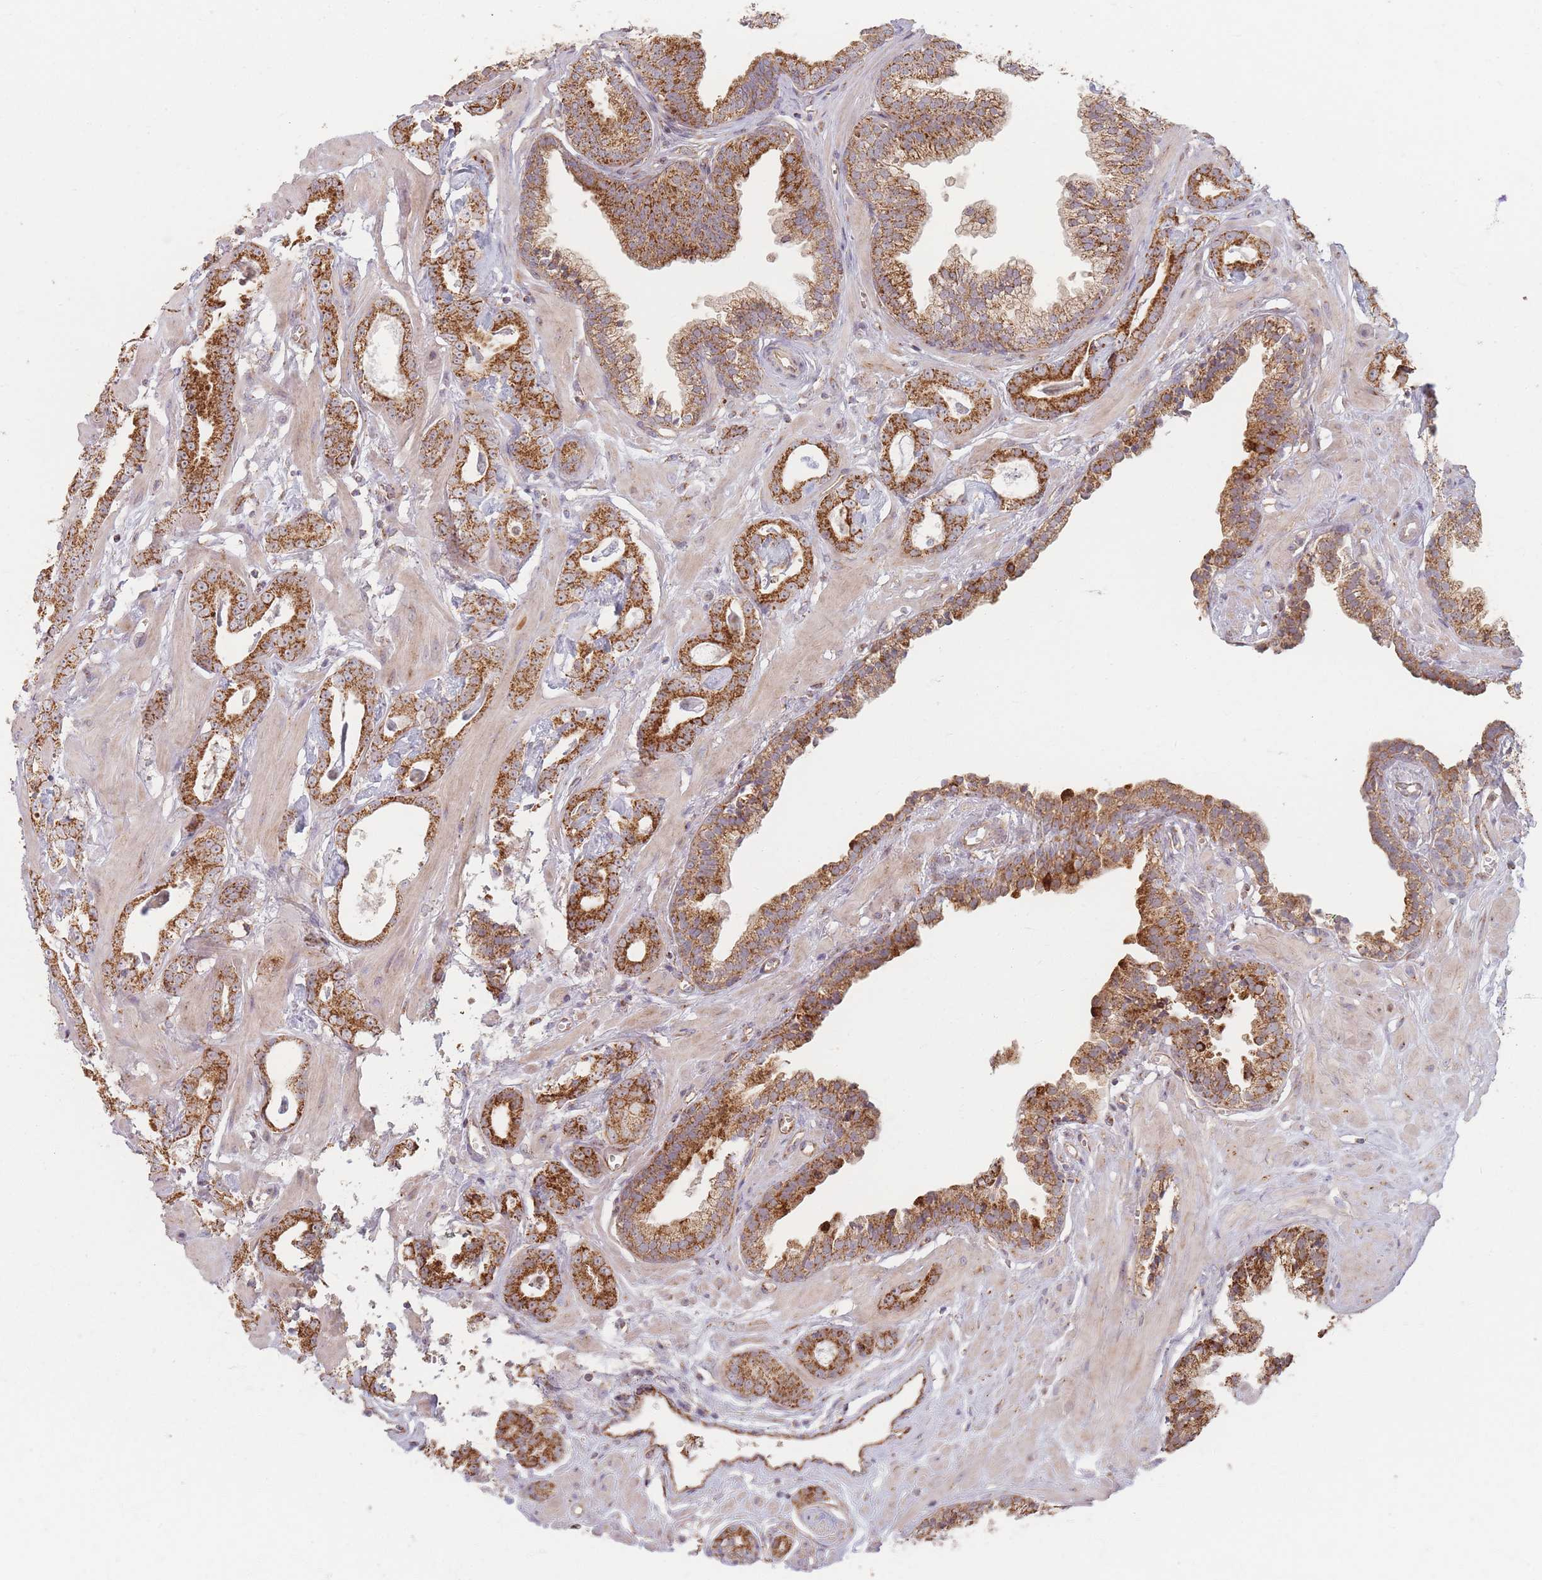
{"staining": {"intensity": "strong", "quantity": ">75%", "location": "cytoplasmic/membranous"}, "tissue": "prostate cancer", "cell_type": "Tumor cells", "image_type": "cancer", "snomed": [{"axis": "morphology", "description": "Adenocarcinoma, Low grade"}, {"axis": "topography", "description": "Prostate"}], "caption": "IHC of human prostate cancer displays high levels of strong cytoplasmic/membranous positivity in approximately >75% of tumor cells. The staining is performed using DAB brown chromogen to label protein expression. The nuclei are counter-stained blue using hematoxylin.", "gene": "ESRP2", "patient": {"sex": "male", "age": 60}}